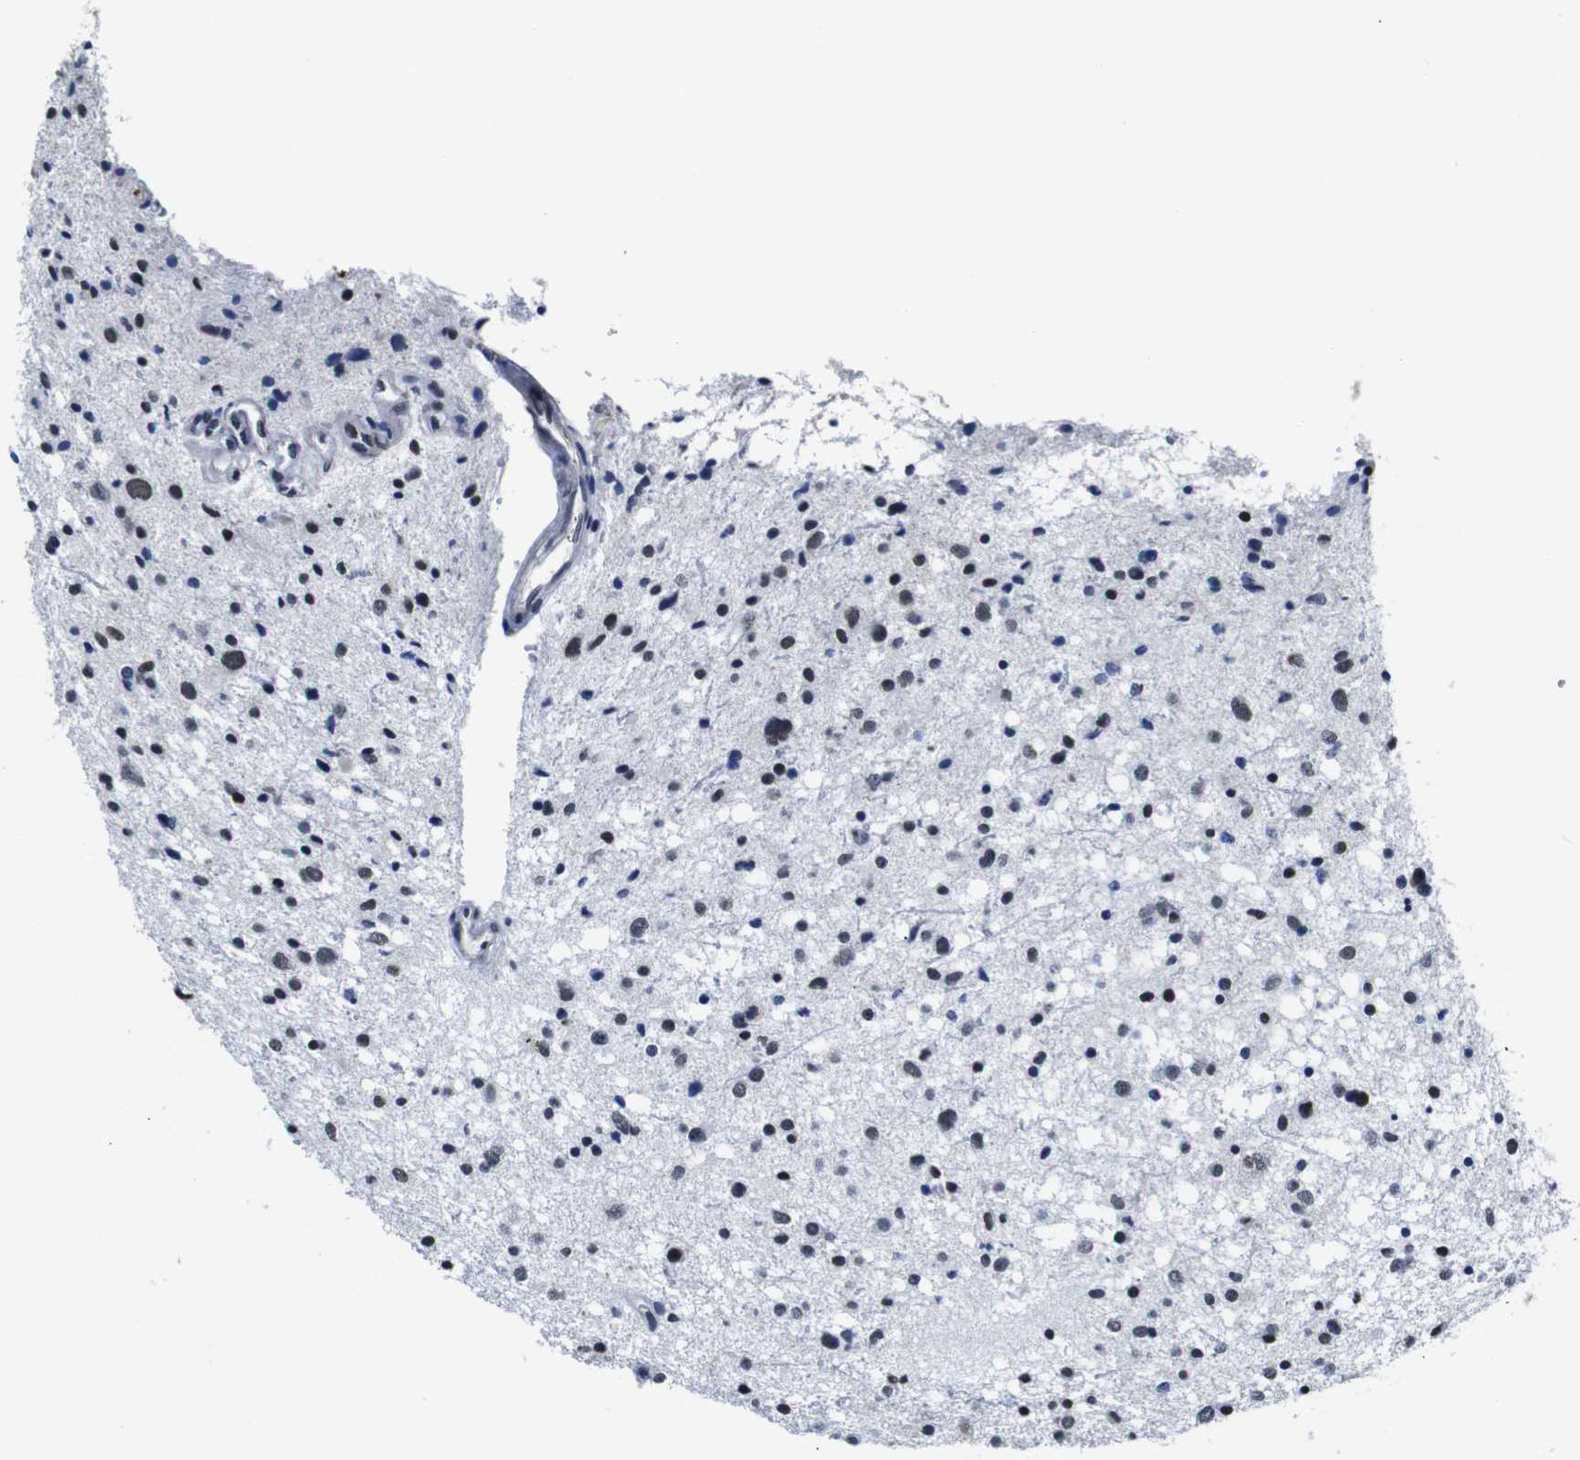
{"staining": {"intensity": "moderate", "quantity": "25%-75%", "location": "nuclear"}, "tissue": "glioma", "cell_type": "Tumor cells", "image_type": "cancer", "snomed": [{"axis": "morphology", "description": "Glioma, malignant, Low grade"}, {"axis": "topography", "description": "Brain"}], "caption": "Immunohistochemistry micrograph of glioma stained for a protein (brown), which exhibits medium levels of moderate nuclear staining in approximately 25%-75% of tumor cells.", "gene": "ILDR2", "patient": {"sex": "female", "age": 37}}